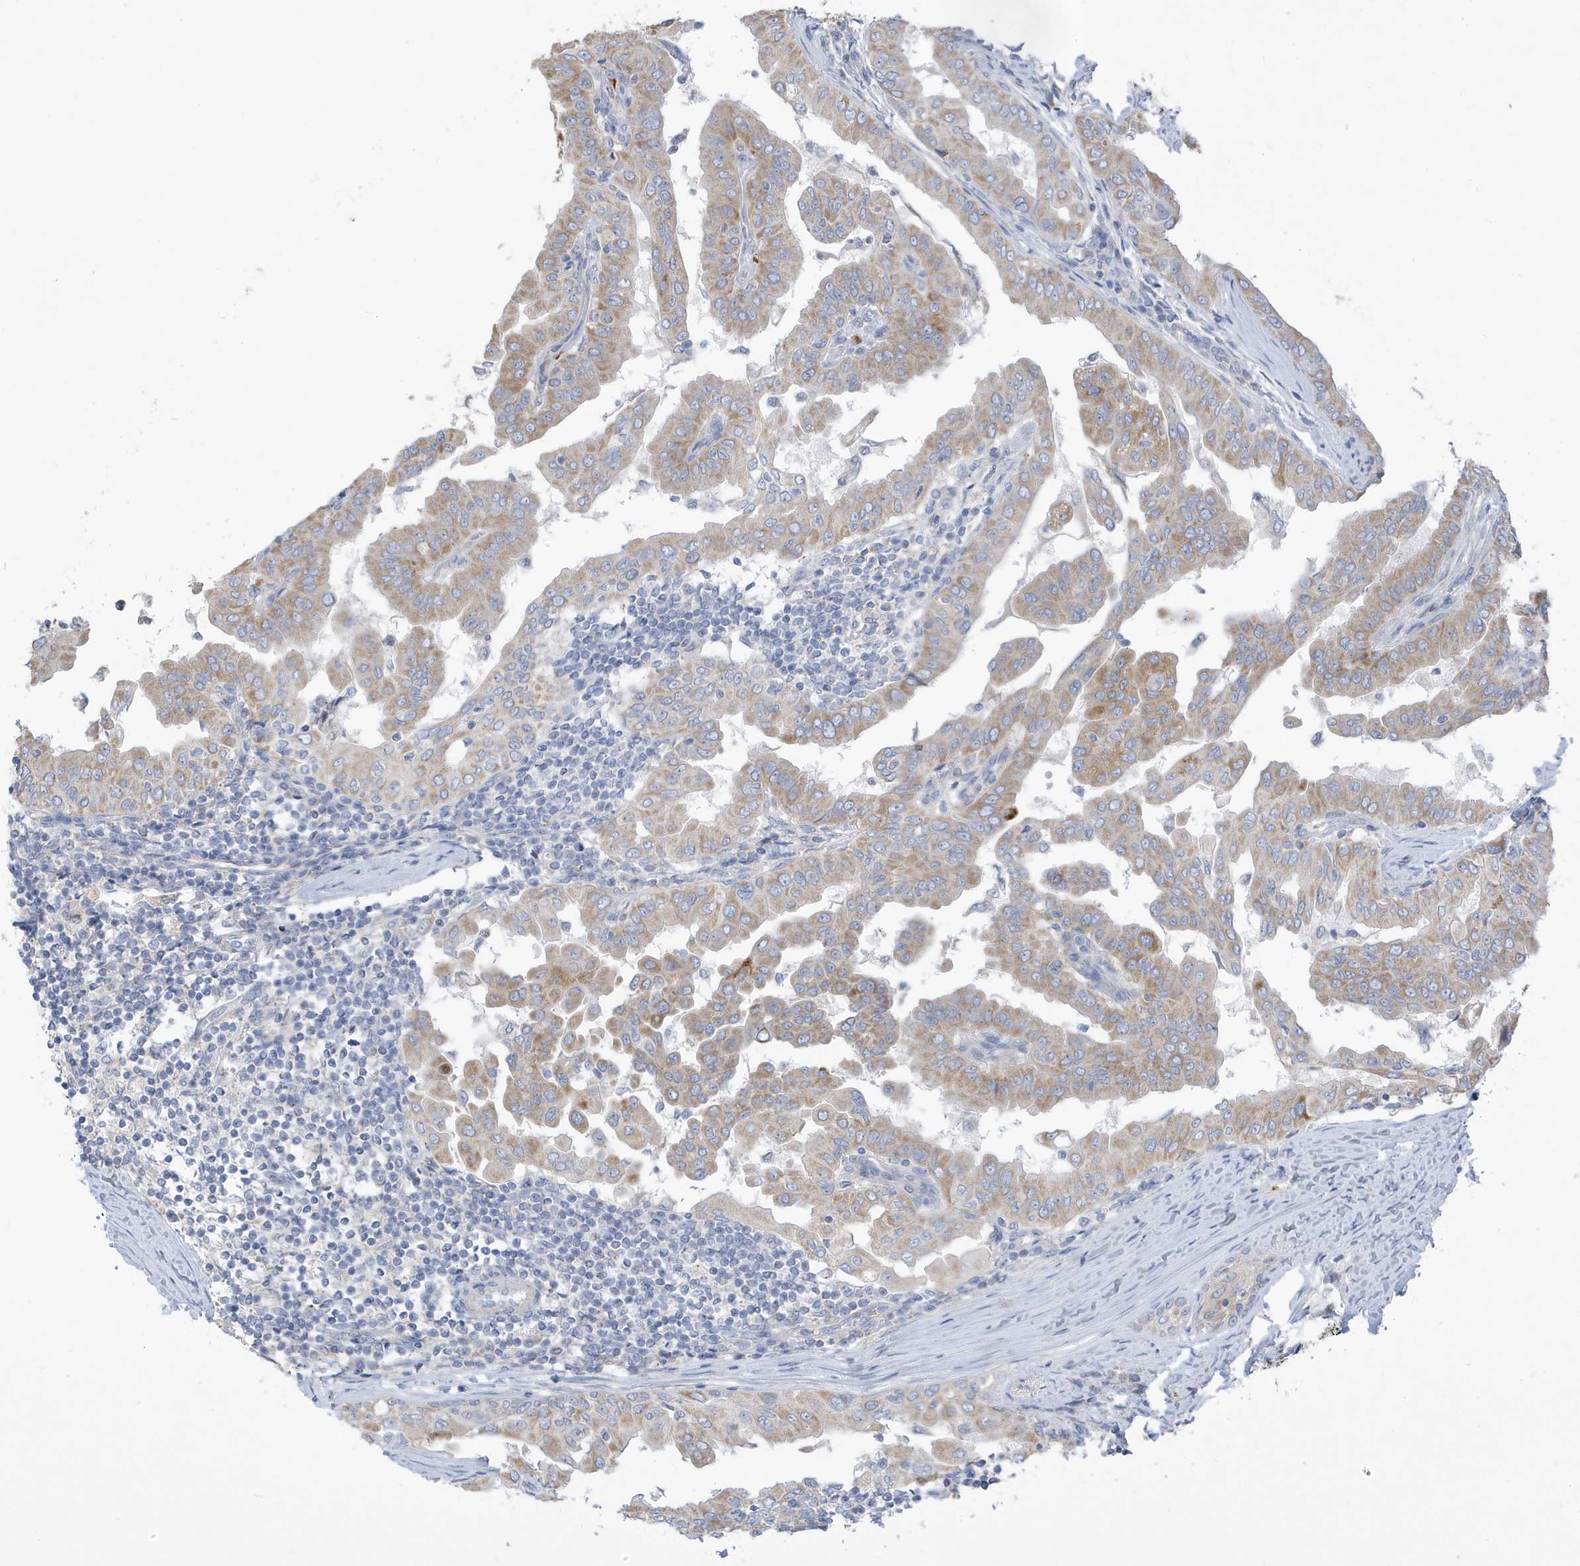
{"staining": {"intensity": "weak", "quantity": ">75%", "location": "cytoplasmic/membranous"}, "tissue": "thyroid cancer", "cell_type": "Tumor cells", "image_type": "cancer", "snomed": [{"axis": "morphology", "description": "Papillary adenocarcinoma, NOS"}, {"axis": "topography", "description": "Thyroid gland"}], "caption": "Tumor cells exhibit low levels of weak cytoplasmic/membranous staining in approximately >75% of cells in thyroid cancer.", "gene": "ATP13A5", "patient": {"sex": "male", "age": 33}}